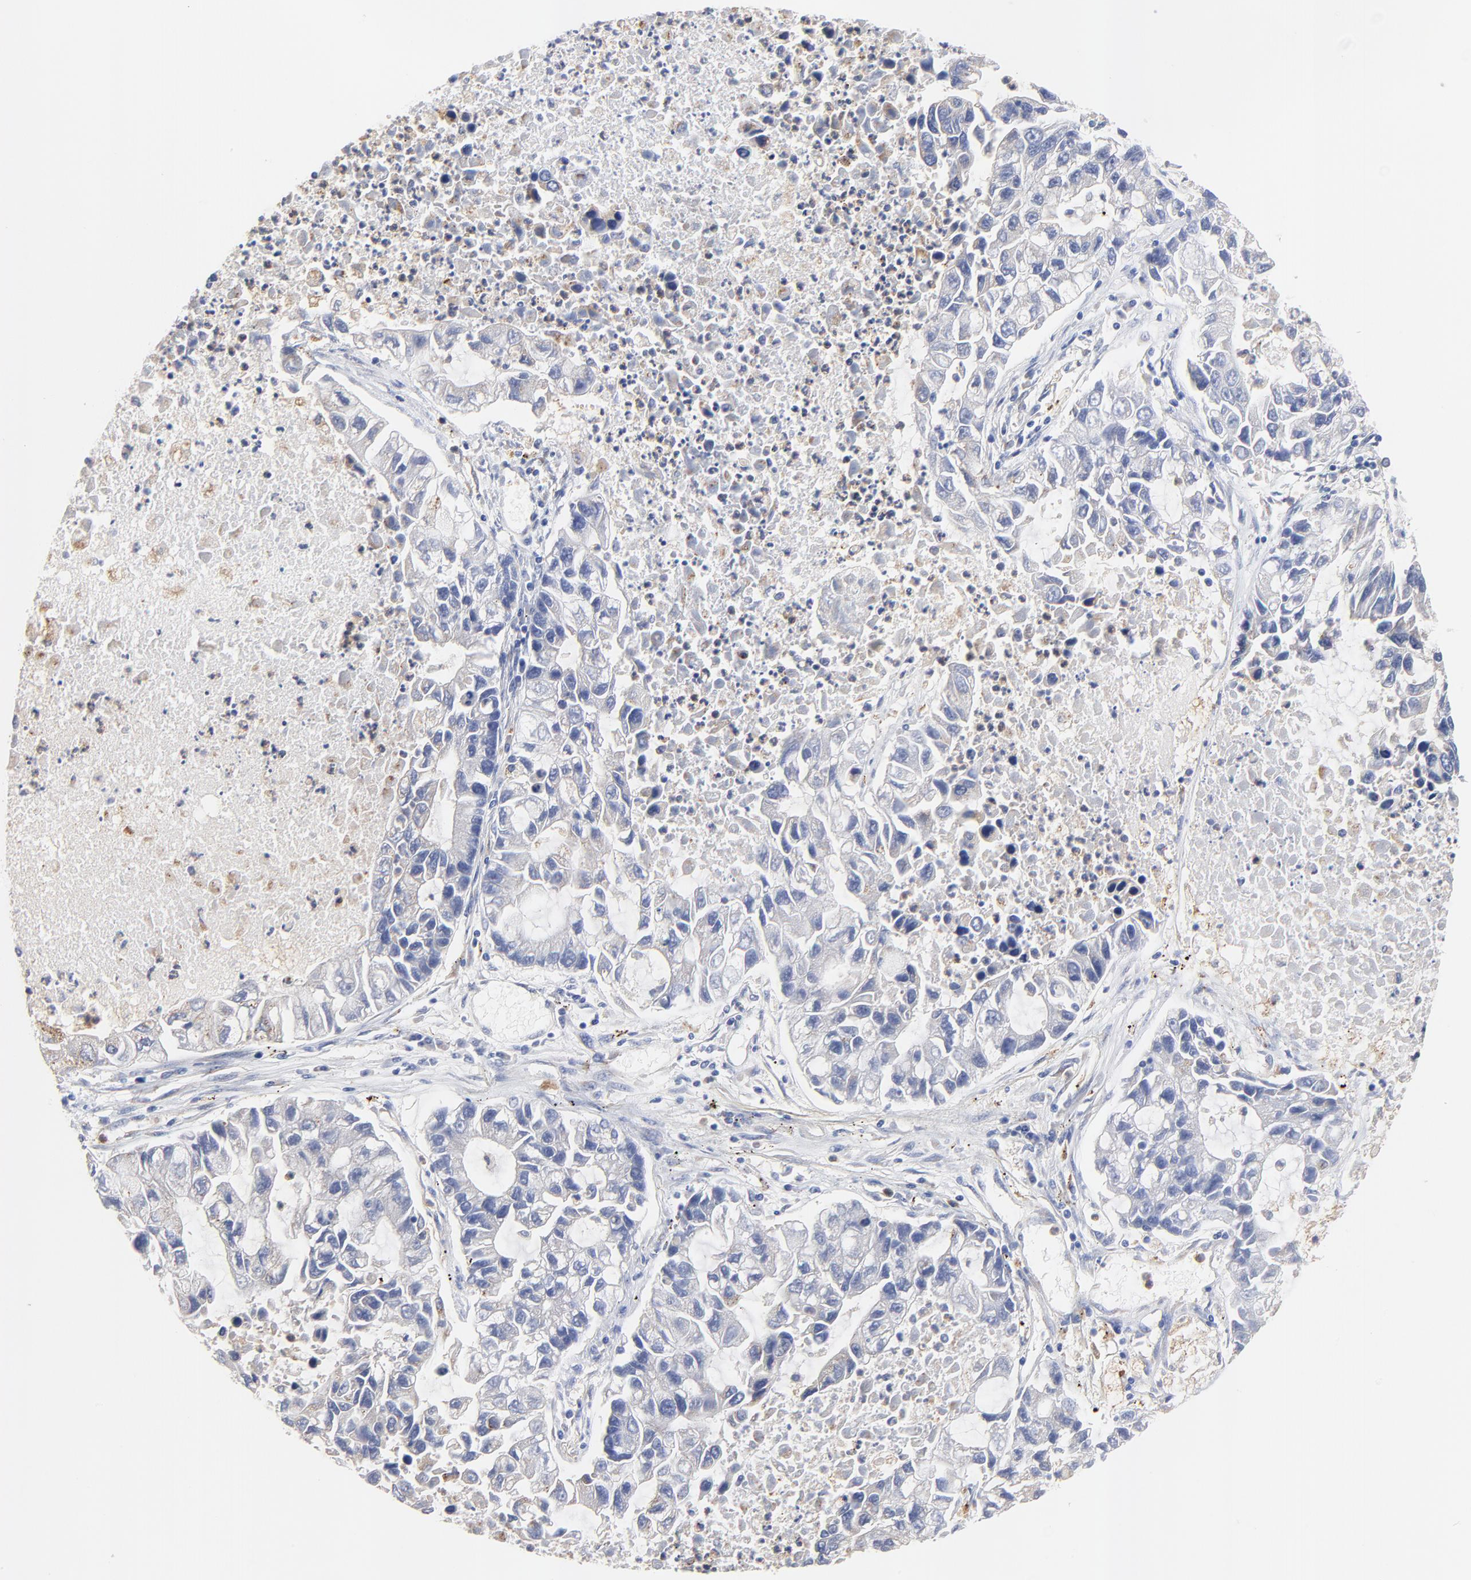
{"staining": {"intensity": "negative", "quantity": "none", "location": "none"}, "tissue": "lung cancer", "cell_type": "Tumor cells", "image_type": "cancer", "snomed": [{"axis": "morphology", "description": "Adenocarcinoma, NOS"}, {"axis": "topography", "description": "Lung"}], "caption": "The micrograph displays no staining of tumor cells in lung cancer (adenocarcinoma).", "gene": "FBXL2", "patient": {"sex": "female", "age": 51}}